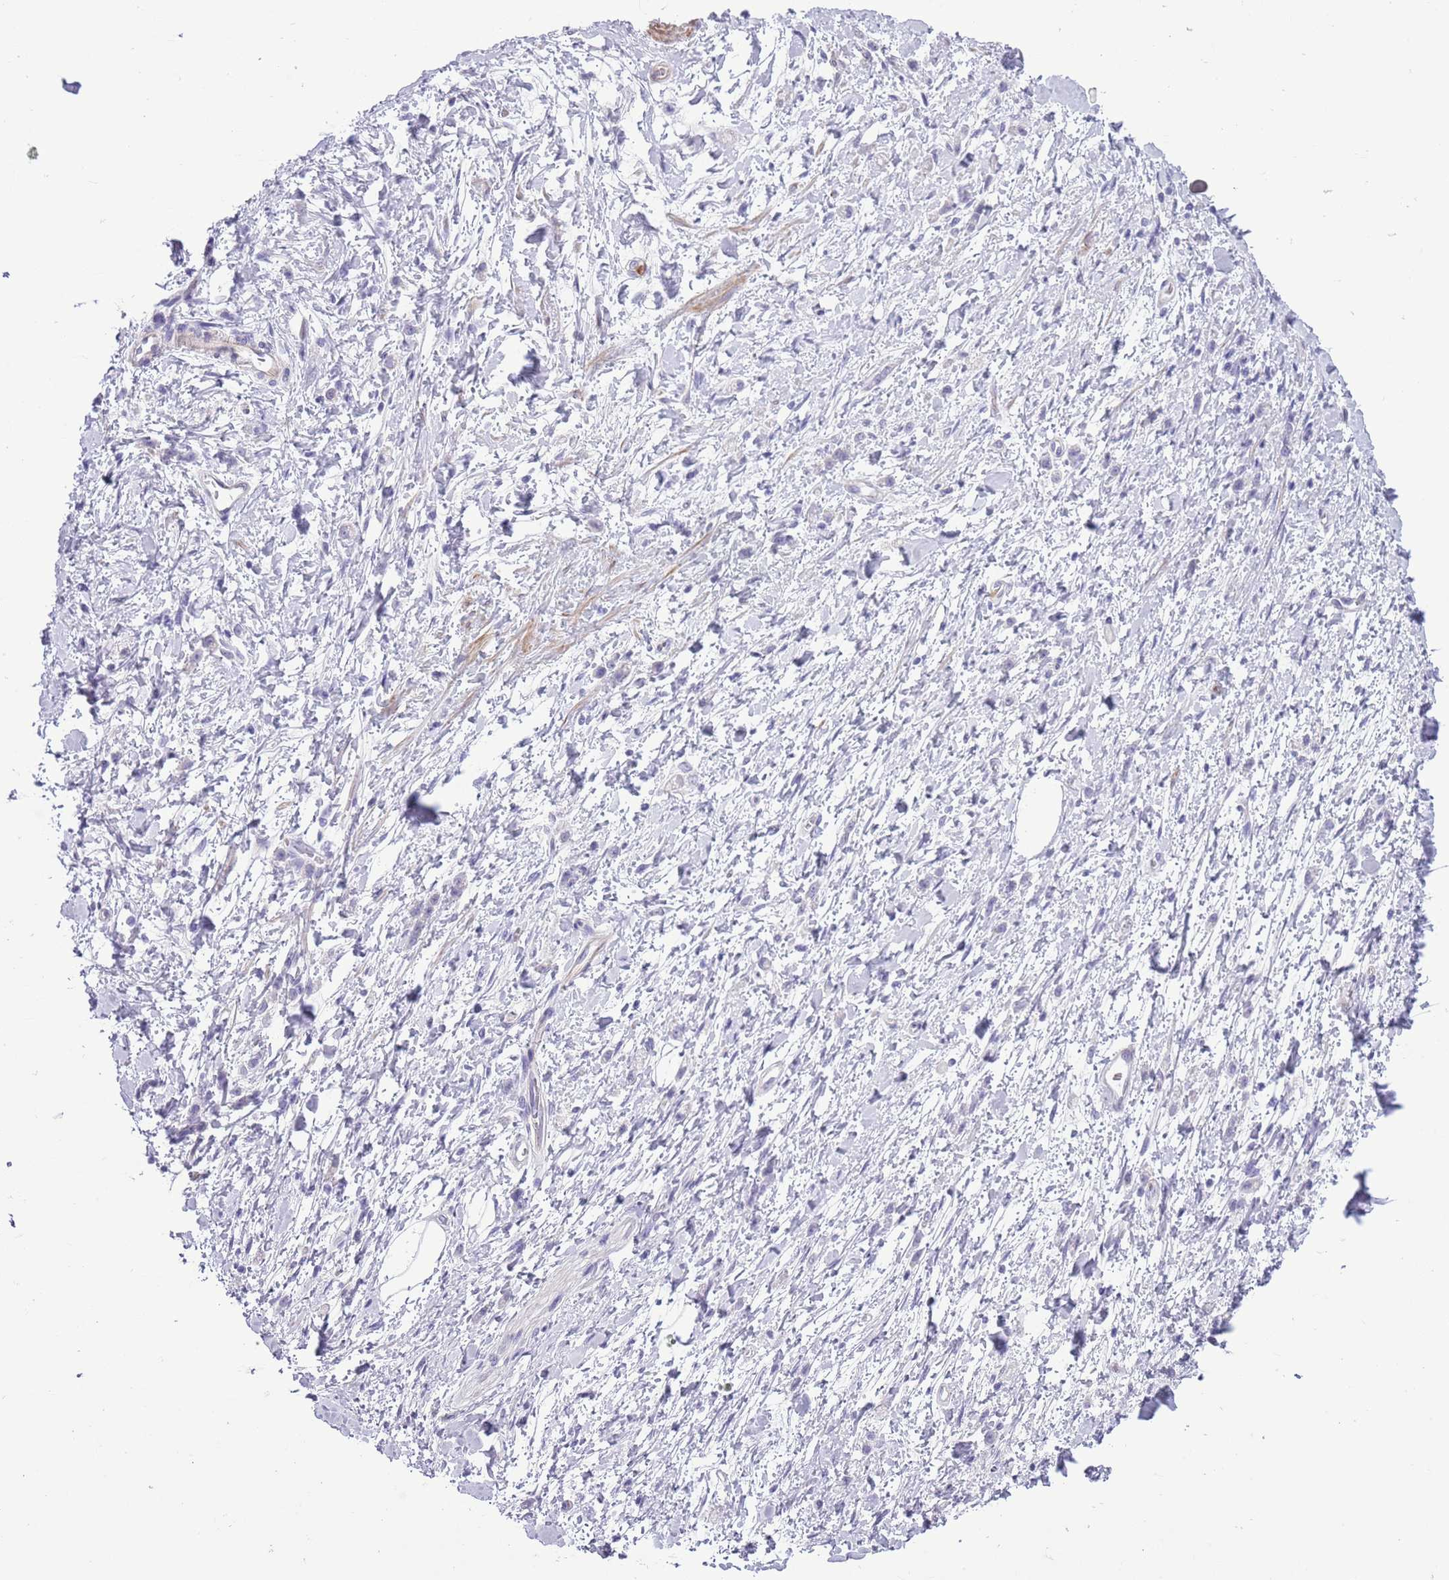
{"staining": {"intensity": "negative", "quantity": "none", "location": "none"}, "tissue": "stomach cancer", "cell_type": "Tumor cells", "image_type": "cancer", "snomed": [{"axis": "morphology", "description": "Adenocarcinoma, NOS"}, {"axis": "topography", "description": "Stomach"}], "caption": "Tumor cells are negative for protein expression in human stomach cancer (adenocarcinoma).", "gene": "OR6M1", "patient": {"sex": "female", "age": 60}}